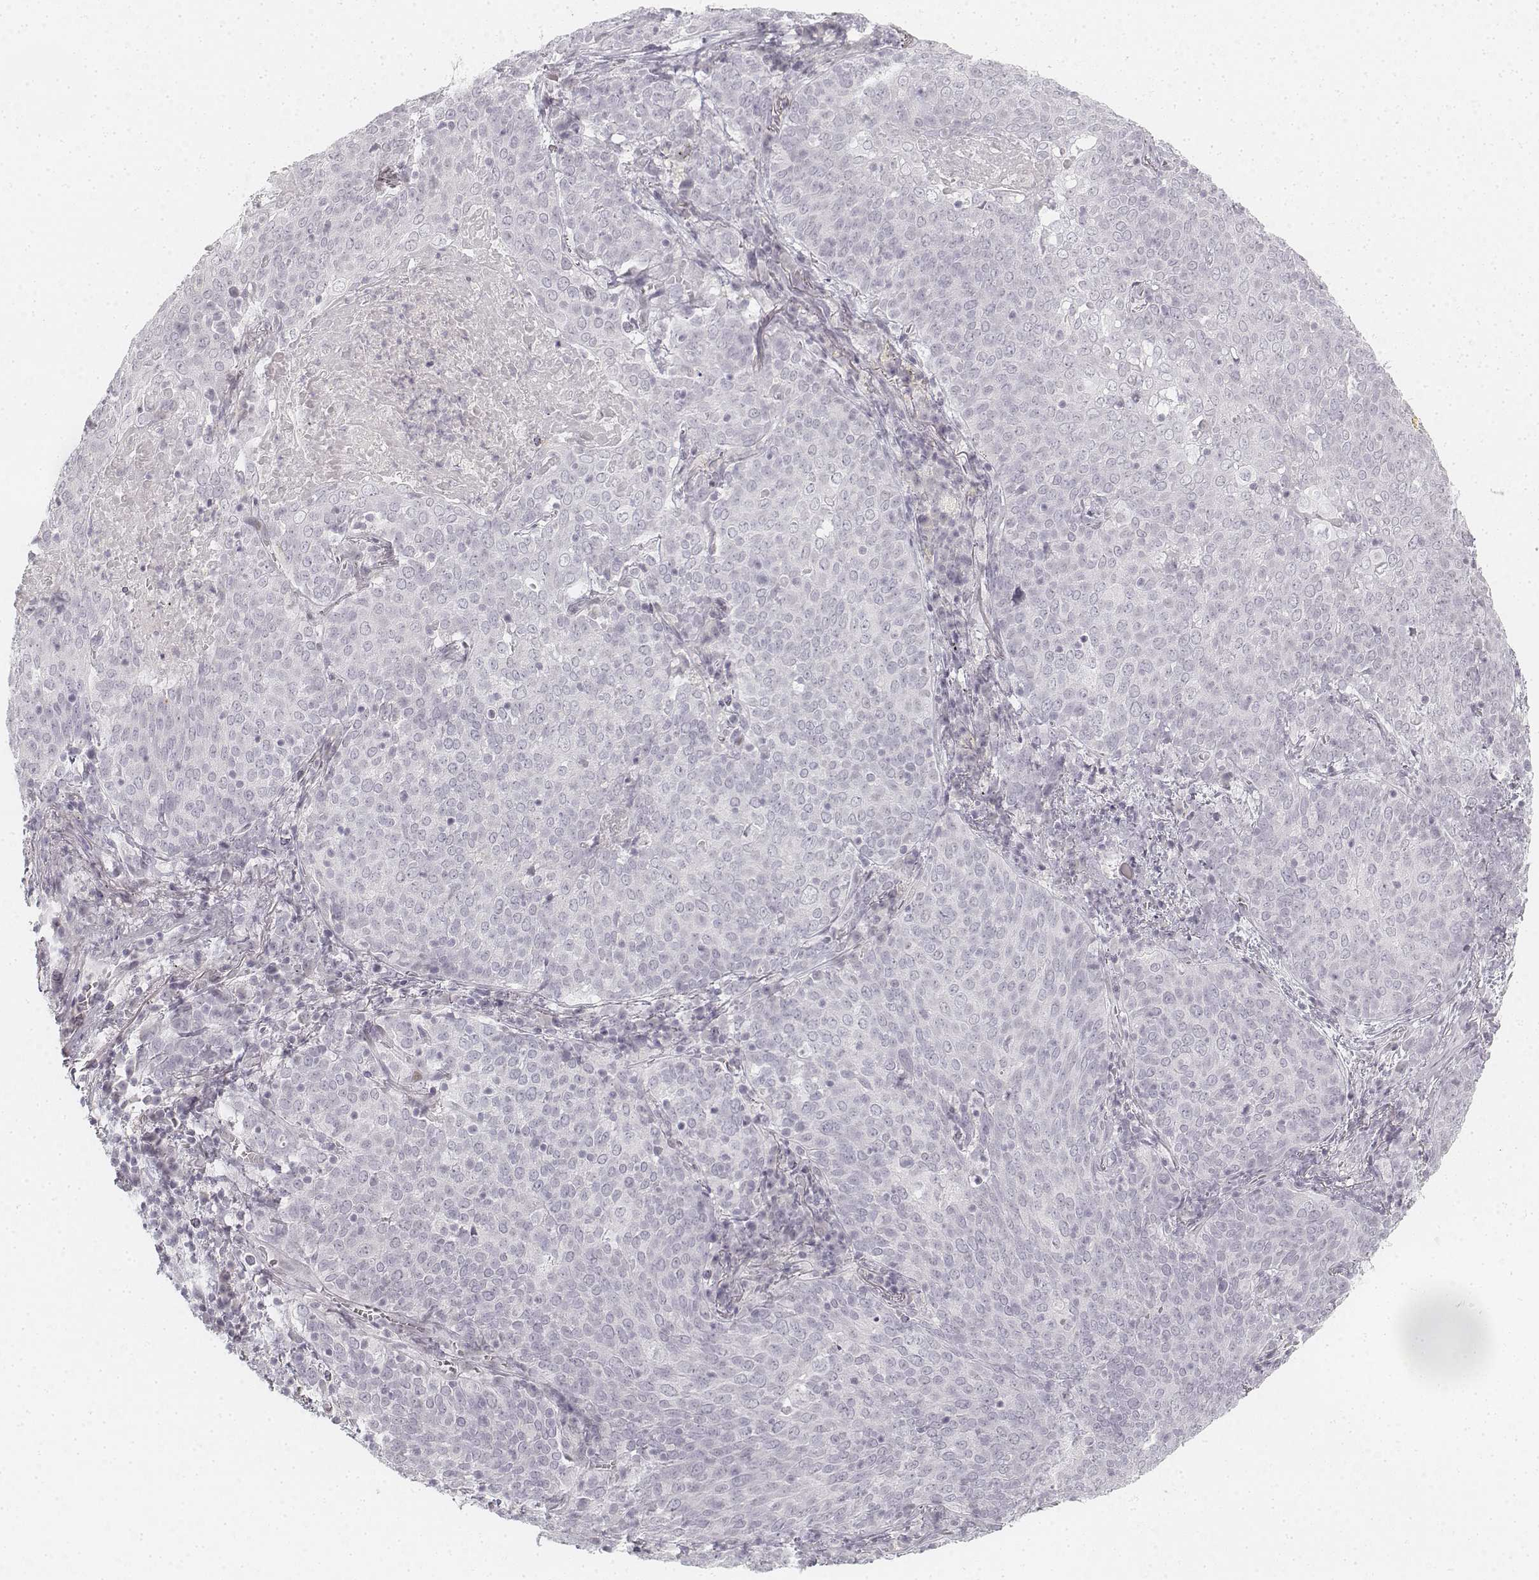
{"staining": {"intensity": "negative", "quantity": "none", "location": "none"}, "tissue": "lung cancer", "cell_type": "Tumor cells", "image_type": "cancer", "snomed": [{"axis": "morphology", "description": "Squamous cell carcinoma, NOS"}, {"axis": "topography", "description": "Lung"}], "caption": "Tumor cells show no significant staining in lung cancer. Nuclei are stained in blue.", "gene": "KRTAP2-1", "patient": {"sex": "male", "age": 82}}